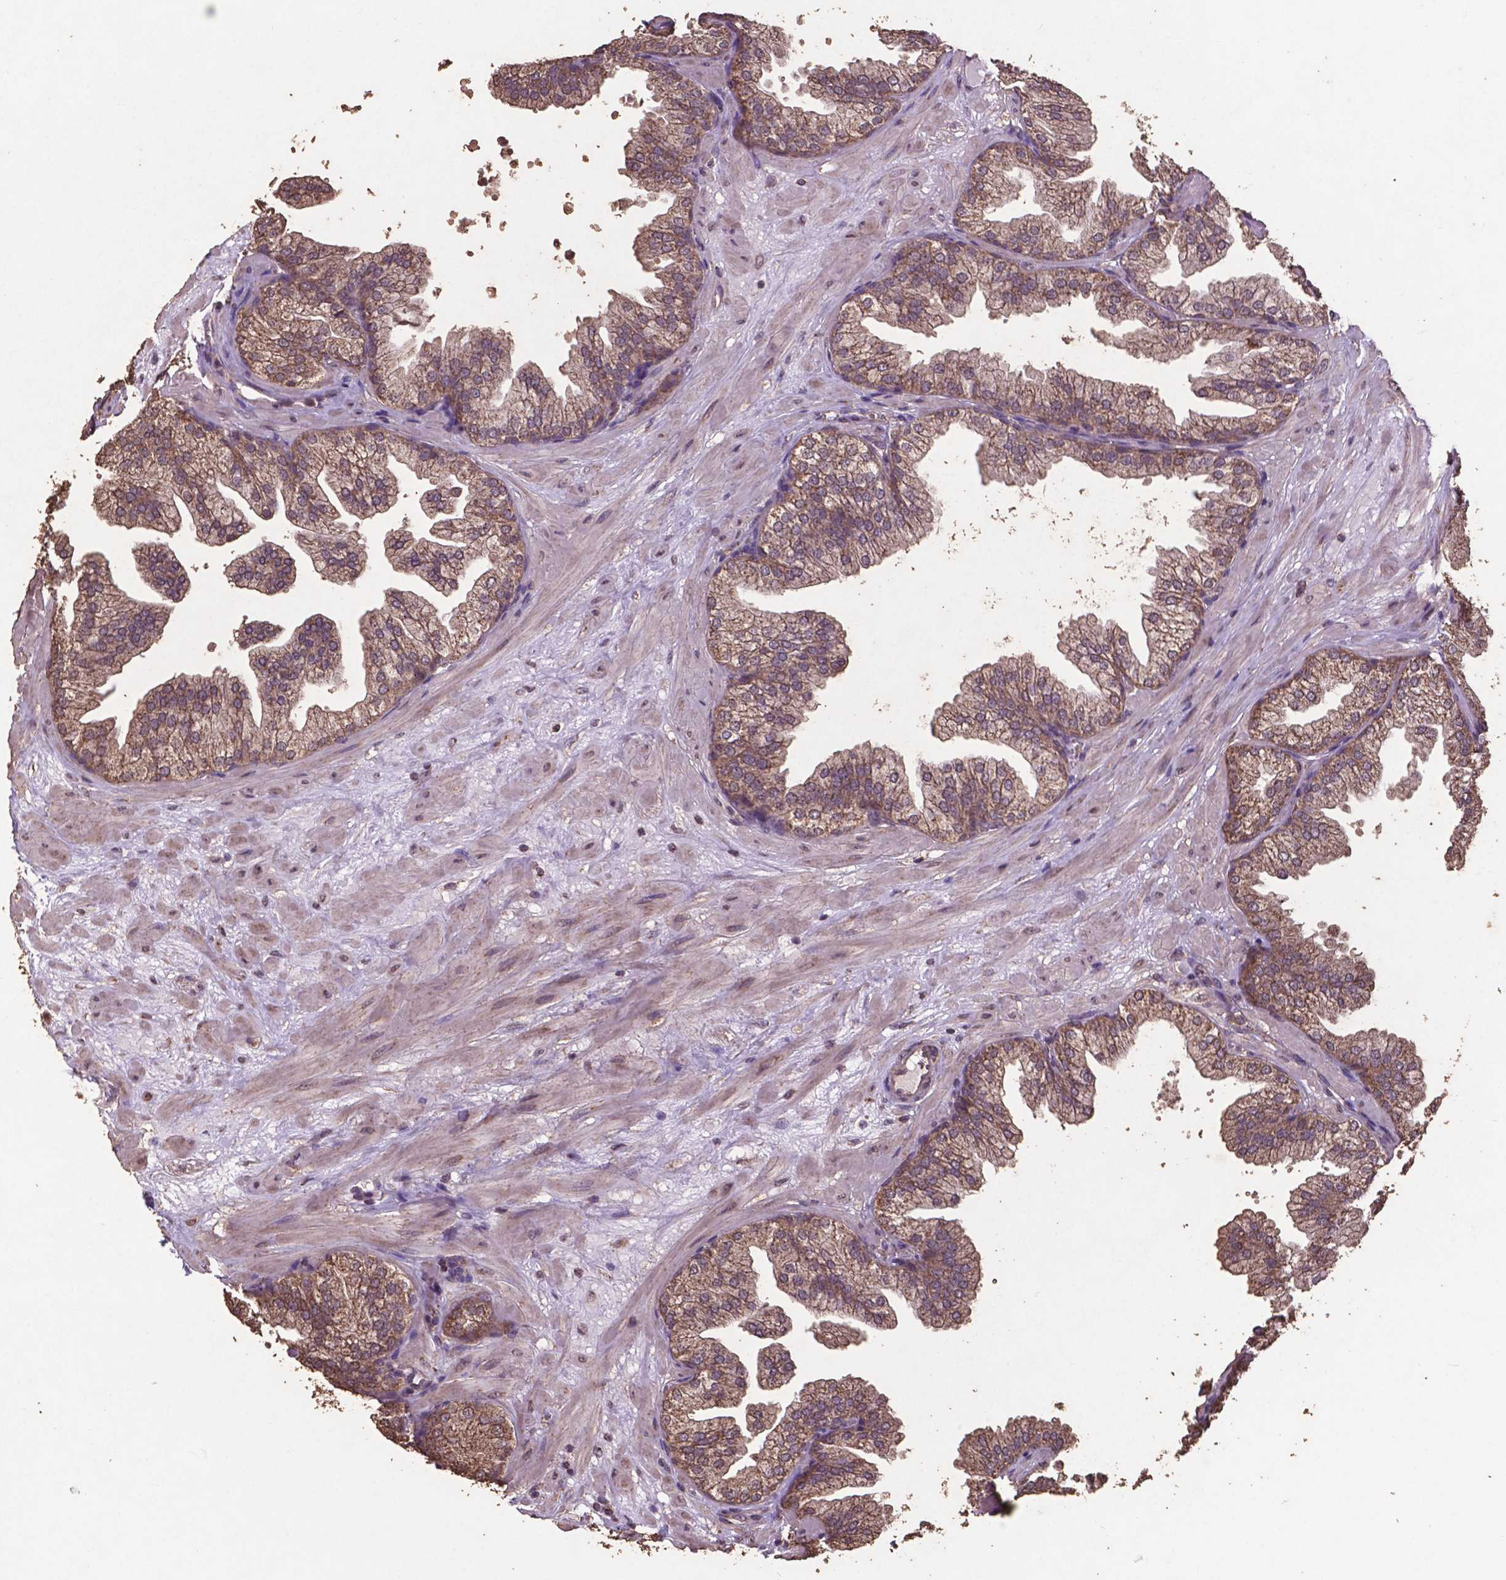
{"staining": {"intensity": "weak", "quantity": ">75%", "location": "cytoplasmic/membranous"}, "tissue": "prostate", "cell_type": "Glandular cells", "image_type": "normal", "snomed": [{"axis": "morphology", "description": "Normal tissue, NOS"}, {"axis": "topography", "description": "Prostate"}], "caption": "Immunohistochemical staining of unremarkable human prostate displays weak cytoplasmic/membranous protein expression in approximately >75% of glandular cells. (Stains: DAB in brown, nuclei in blue, Microscopy: brightfield microscopy at high magnification).", "gene": "DCAF1", "patient": {"sex": "male", "age": 37}}